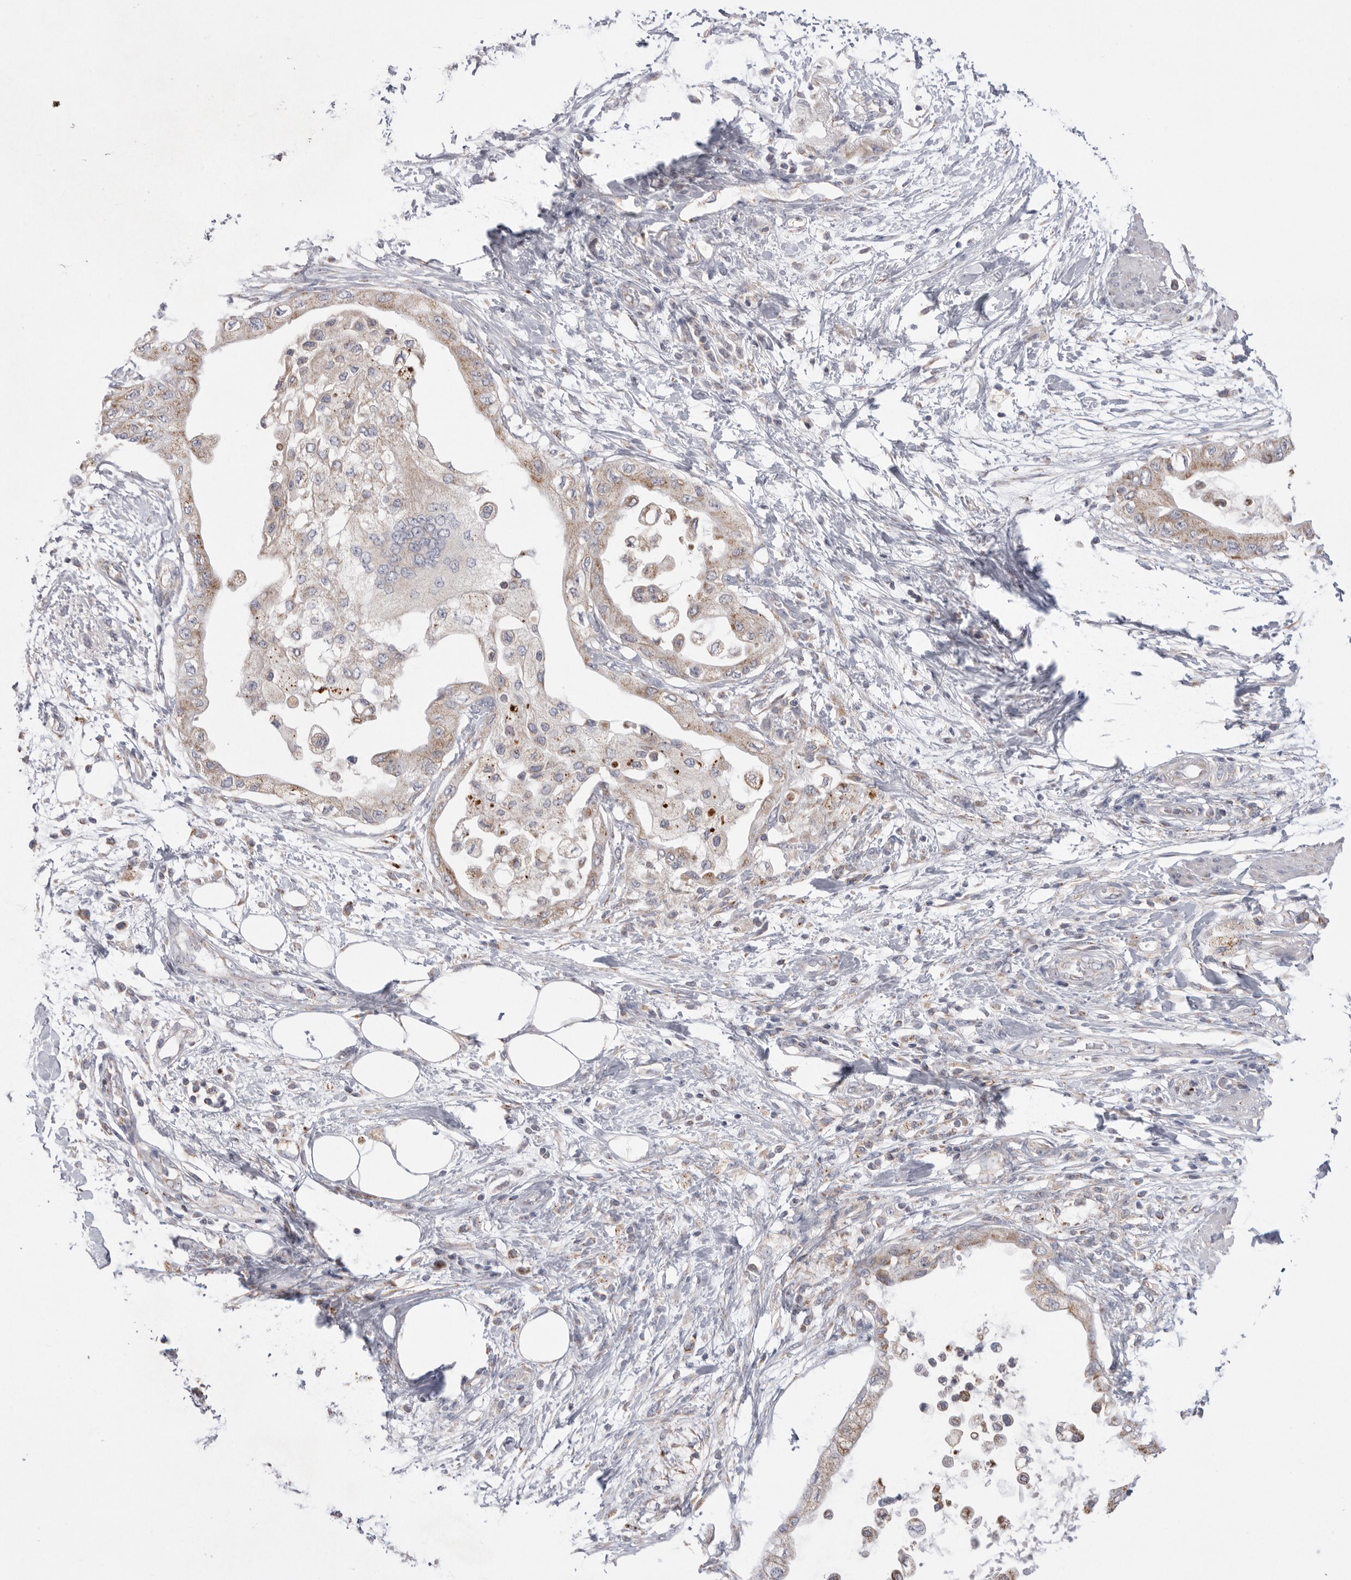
{"staining": {"intensity": "weak", "quantity": ">75%", "location": "cytoplasmic/membranous"}, "tissue": "pancreatic cancer", "cell_type": "Tumor cells", "image_type": "cancer", "snomed": [{"axis": "morphology", "description": "Normal tissue, NOS"}, {"axis": "morphology", "description": "Adenocarcinoma, NOS"}, {"axis": "topography", "description": "Pancreas"}, {"axis": "topography", "description": "Duodenum"}], "caption": "Immunohistochemical staining of human pancreatic cancer shows weak cytoplasmic/membranous protein expression in about >75% of tumor cells.", "gene": "VDAC3", "patient": {"sex": "female", "age": 60}}